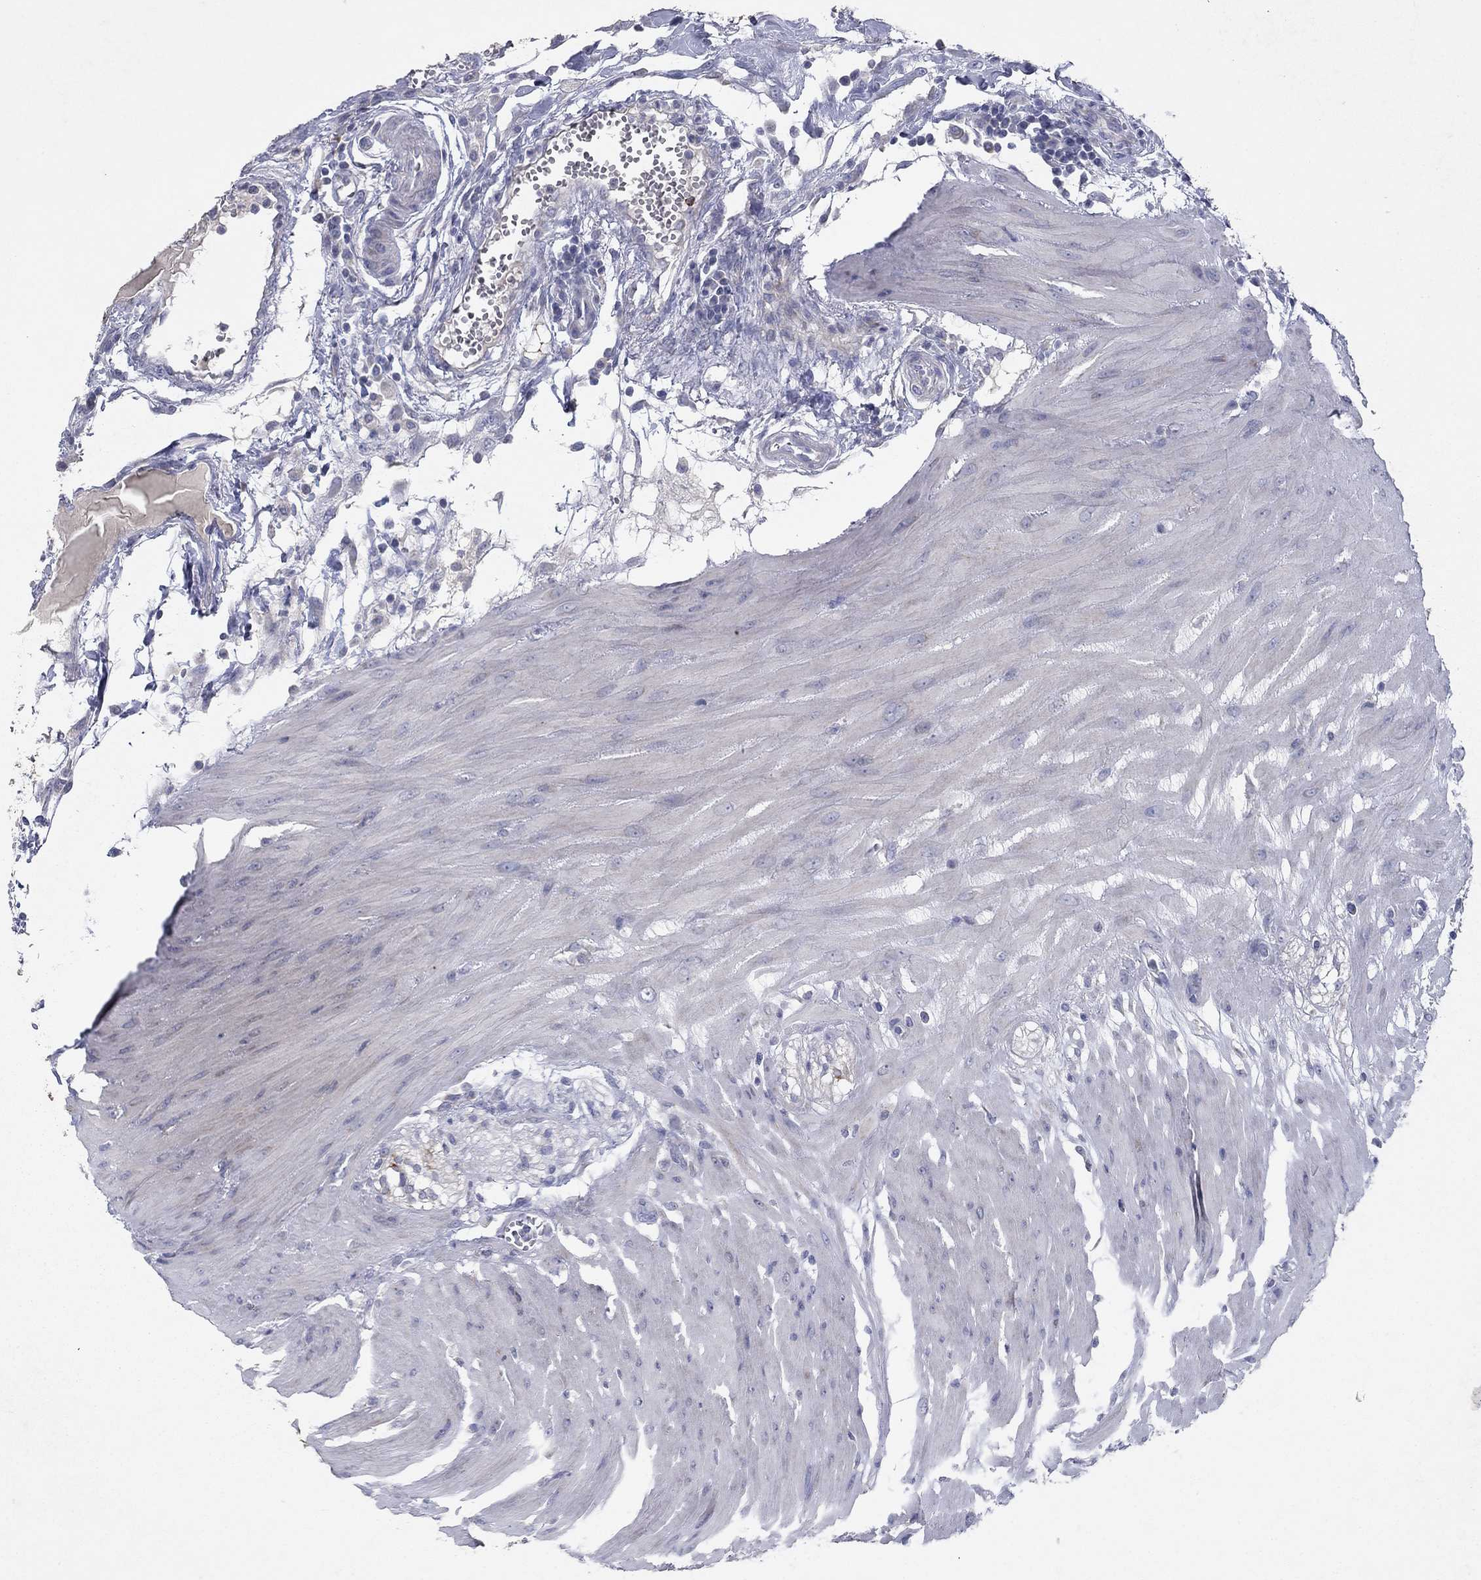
{"staining": {"intensity": "negative", "quantity": "none", "location": "none"}, "tissue": "colon", "cell_type": "Endothelial cells", "image_type": "normal", "snomed": [{"axis": "morphology", "description": "Normal tissue, NOS"}, {"axis": "morphology", "description": "Adenocarcinoma, NOS"}, {"axis": "topography", "description": "Colon"}], "caption": "Colon stained for a protein using immunohistochemistry (IHC) exhibits no expression endothelial cells.", "gene": "PTGDS", "patient": {"sex": "male", "age": 65}}